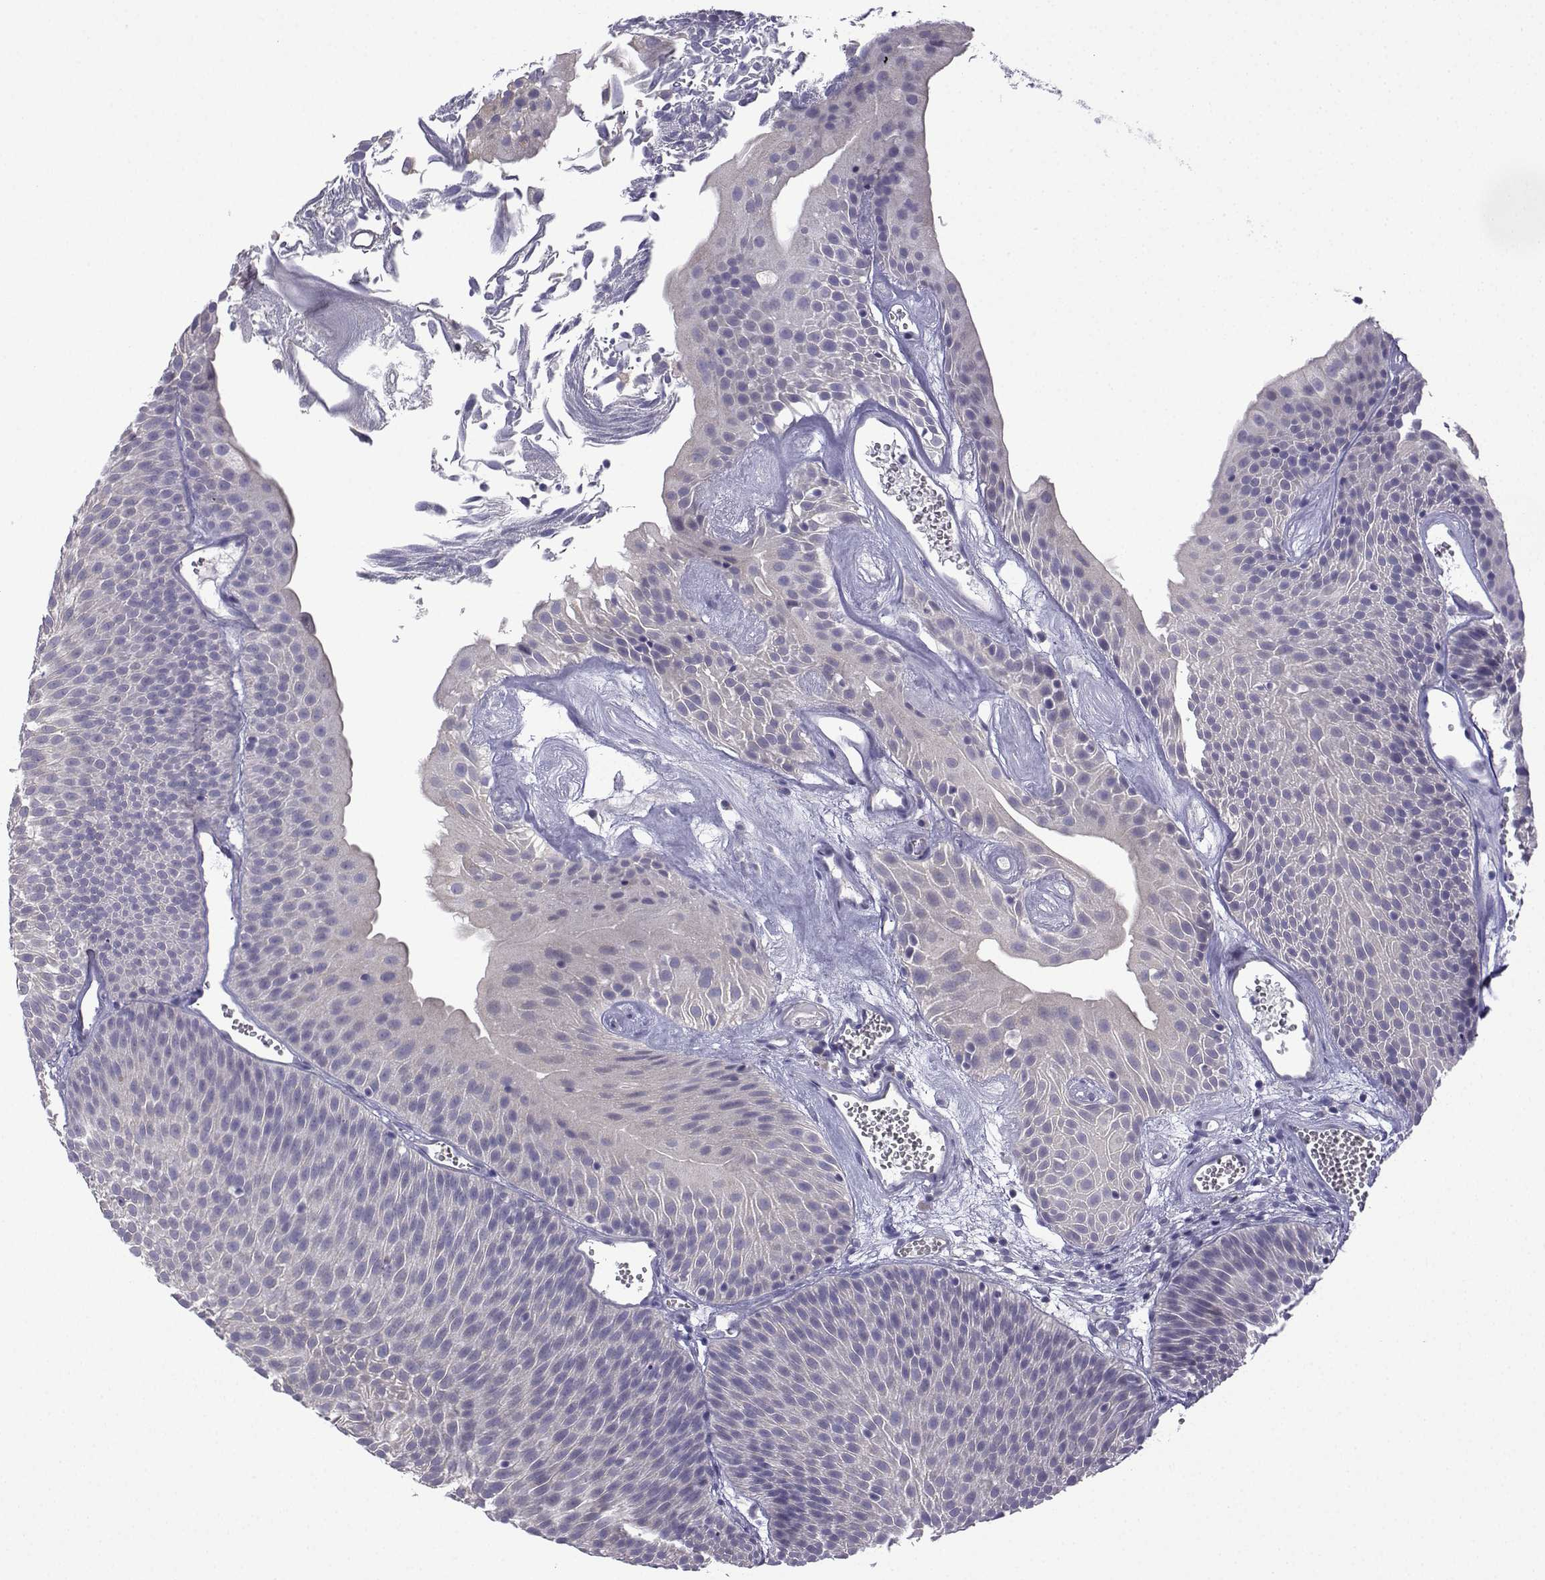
{"staining": {"intensity": "negative", "quantity": "none", "location": "none"}, "tissue": "urothelial cancer", "cell_type": "Tumor cells", "image_type": "cancer", "snomed": [{"axis": "morphology", "description": "Urothelial carcinoma, Low grade"}, {"axis": "topography", "description": "Urinary bladder"}], "caption": "This is a photomicrograph of immunohistochemistry (IHC) staining of urothelial cancer, which shows no positivity in tumor cells.", "gene": "SPACA7", "patient": {"sex": "male", "age": 52}}